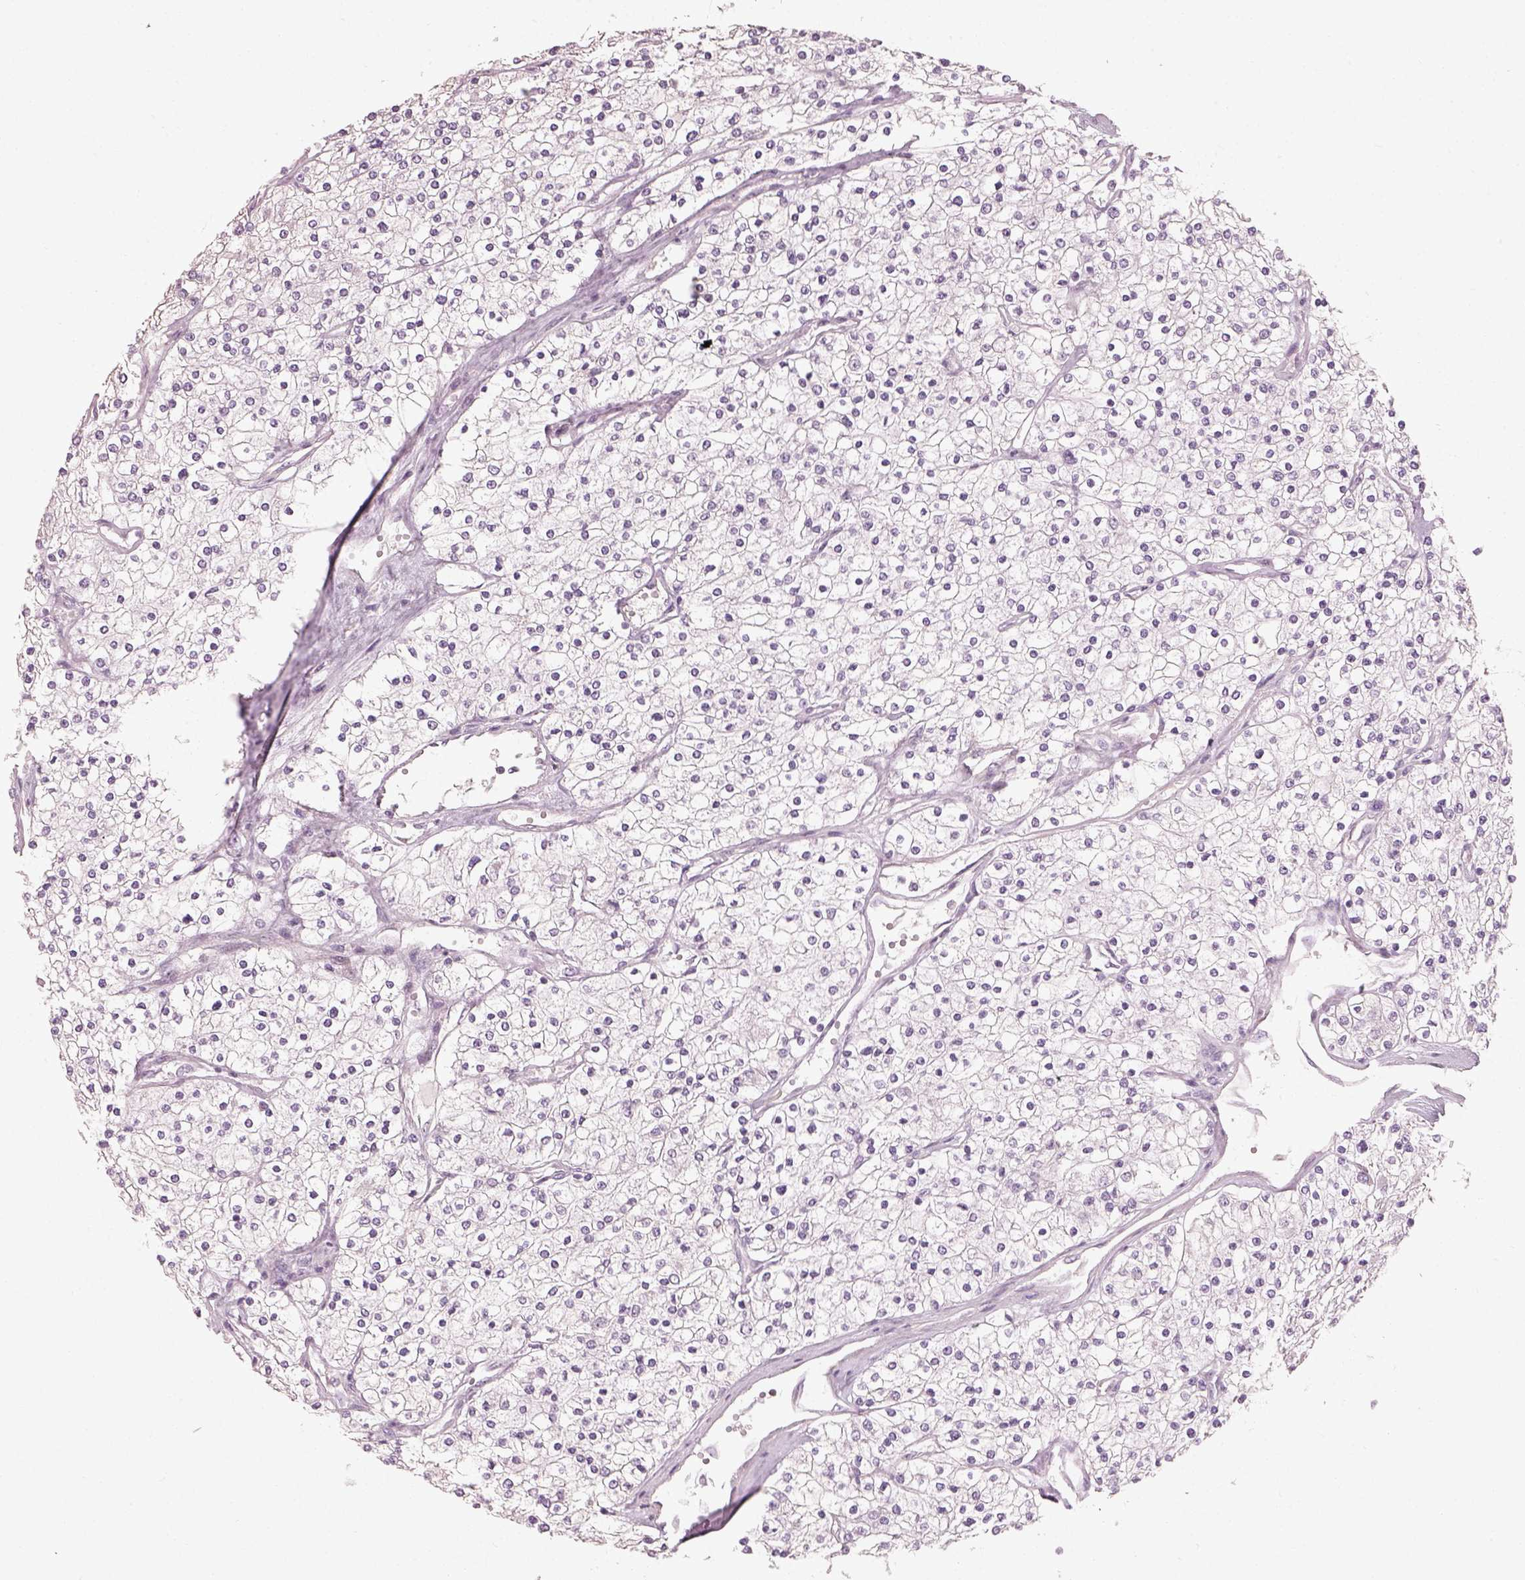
{"staining": {"intensity": "negative", "quantity": "none", "location": "none"}, "tissue": "renal cancer", "cell_type": "Tumor cells", "image_type": "cancer", "snomed": [{"axis": "morphology", "description": "Adenocarcinoma, NOS"}, {"axis": "topography", "description": "Kidney"}], "caption": "Immunohistochemistry (IHC) histopathology image of neoplastic tissue: renal cancer stained with DAB (3,3'-diaminobenzidine) demonstrates no significant protein expression in tumor cells.", "gene": "CDS1", "patient": {"sex": "male", "age": 80}}